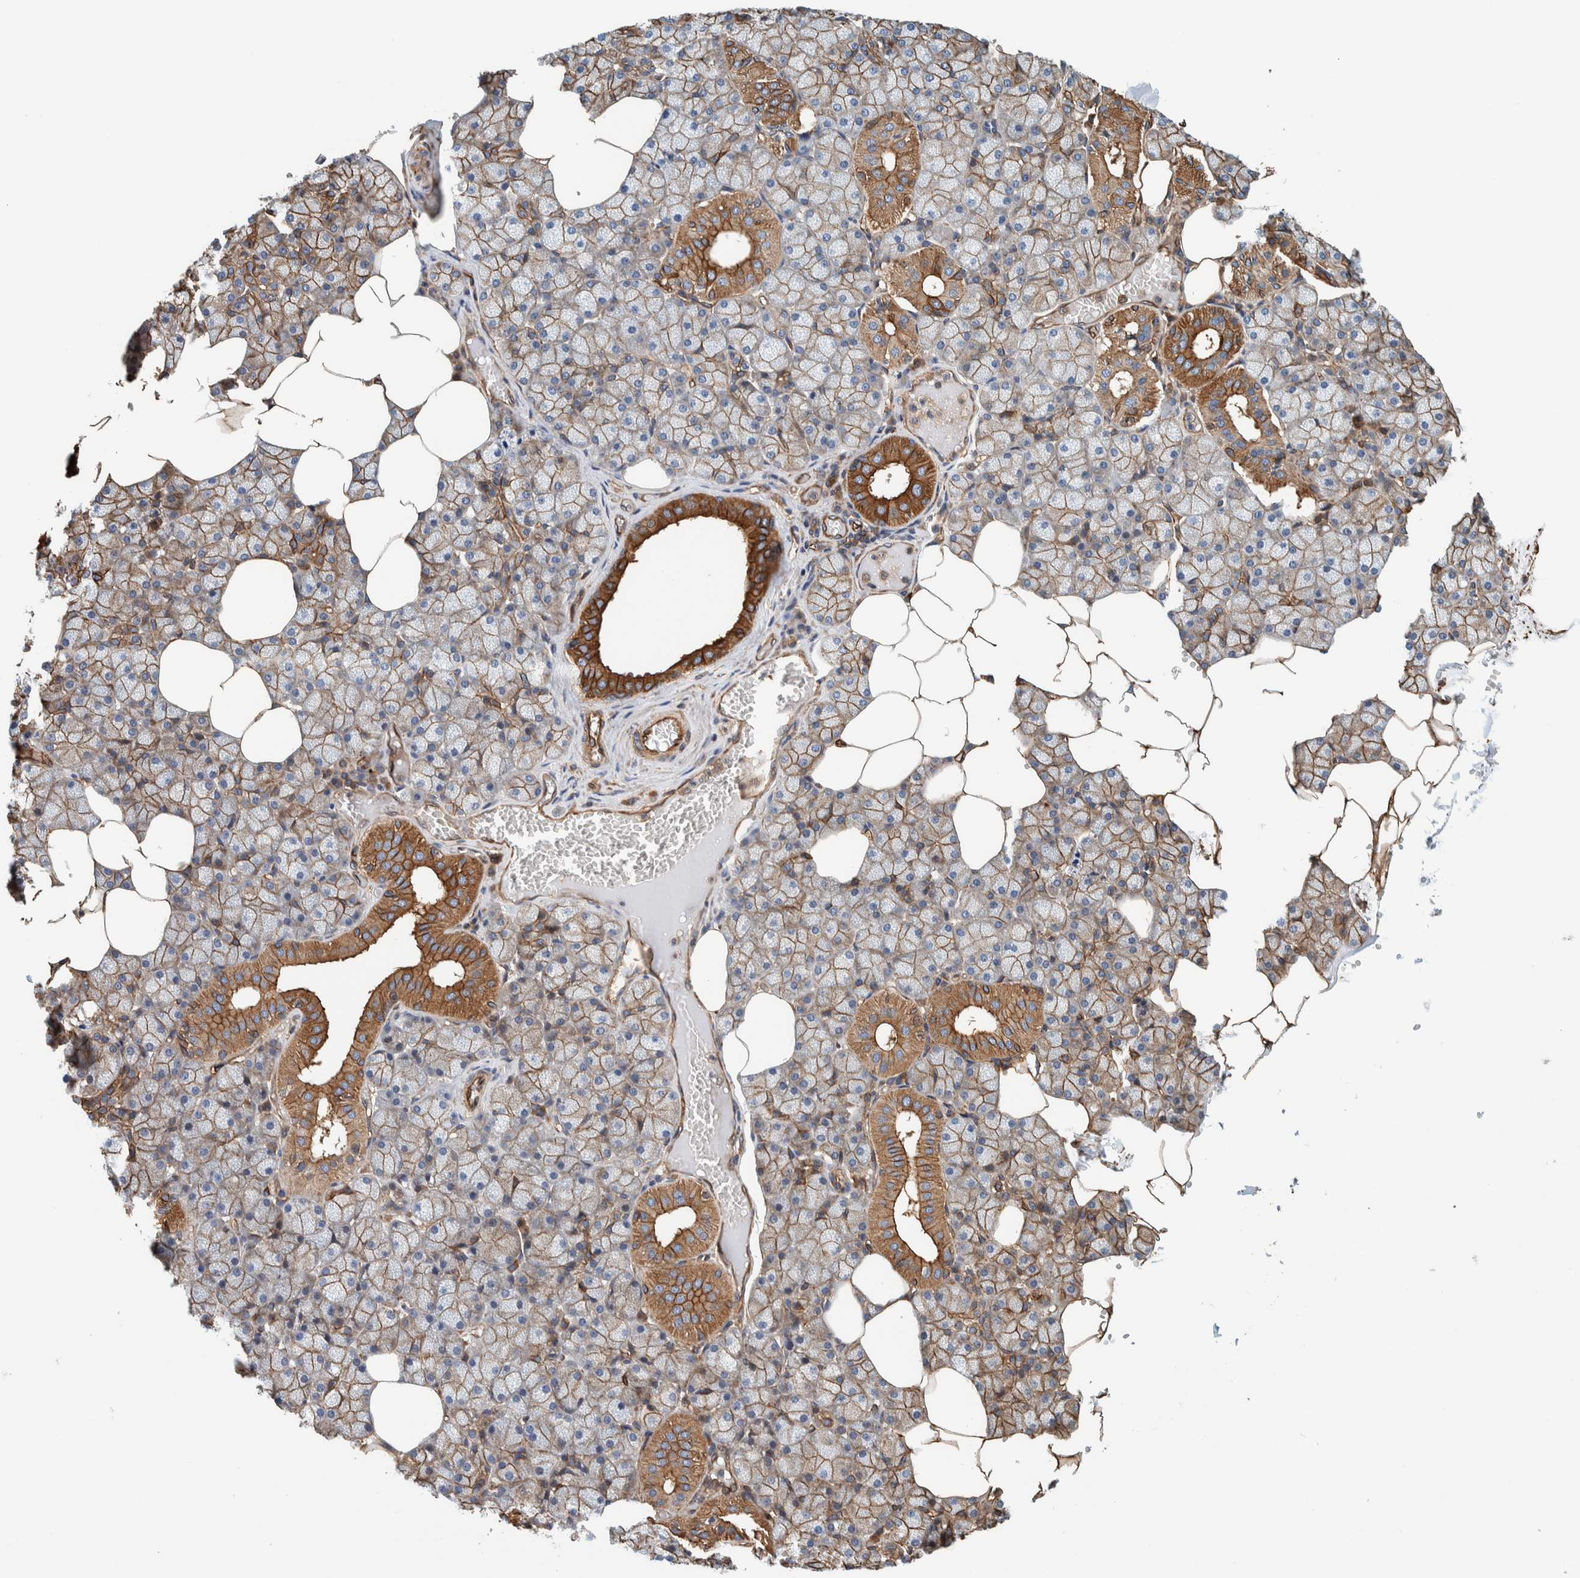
{"staining": {"intensity": "moderate", "quantity": ">75%", "location": "cytoplasmic/membranous"}, "tissue": "salivary gland", "cell_type": "Glandular cells", "image_type": "normal", "snomed": [{"axis": "morphology", "description": "Normal tissue, NOS"}, {"axis": "topography", "description": "Salivary gland"}], "caption": "Moderate cytoplasmic/membranous positivity for a protein is present in about >75% of glandular cells of normal salivary gland using immunohistochemistry.", "gene": "PKD1L1", "patient": {"sex": "male", "age": 62}}